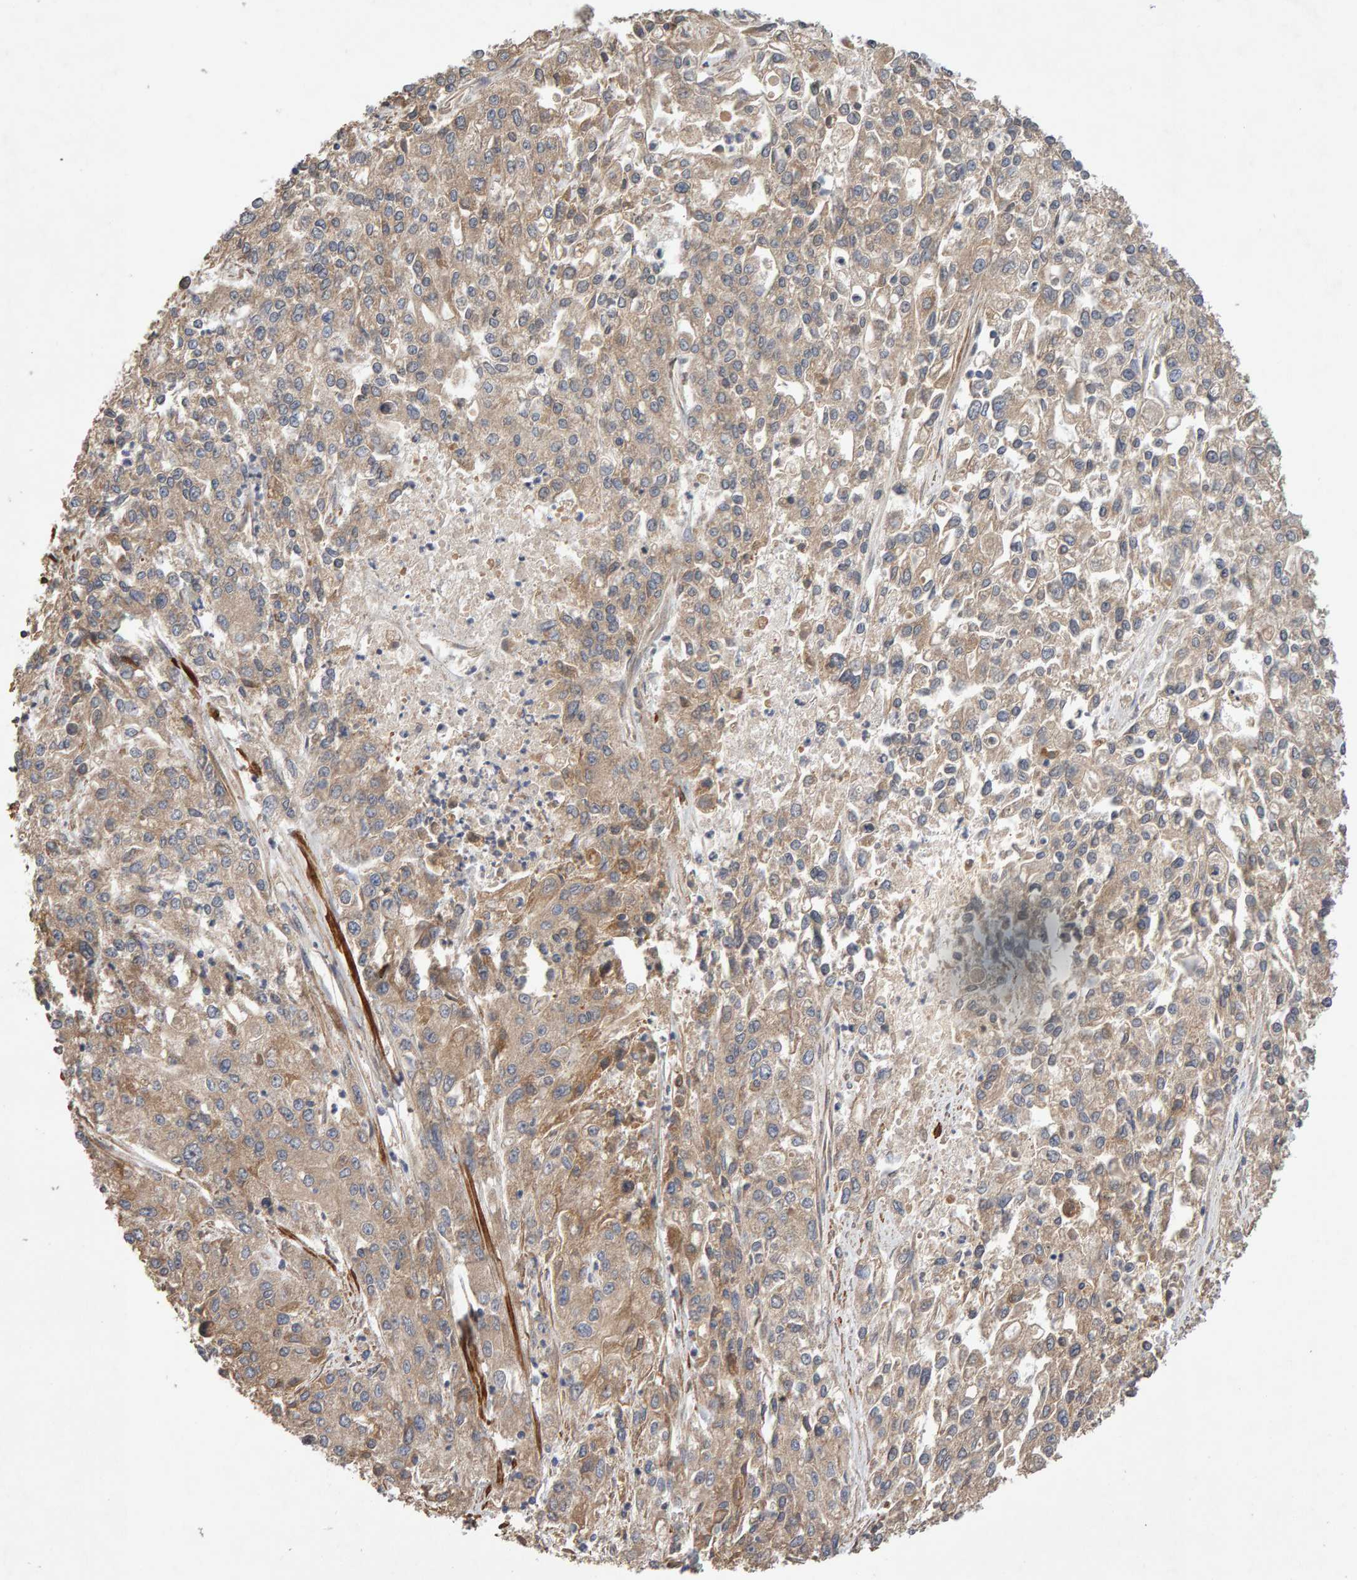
{"staining": {"intensity": "weak", "quantity": ">75%", "location": "cytoplasmic/membranous"}, "tissue": "endometrial cancer", "cell_type": "Tumor cells", "image_type": "cancer", "snomed": [{"axis": "morphology", "description": "Adenocarcinoma, NOS"}, {"axis": "topography", "description": "Endometrium"}], "caption": "The micrograph shows a brown stain indicating the presence of a protein in the cytoplasmic/membranous of tumor cells in endometrial adenocarcinoma.", "gene": "RNF19A", "patient": {"sex": "female", "age": 49}}